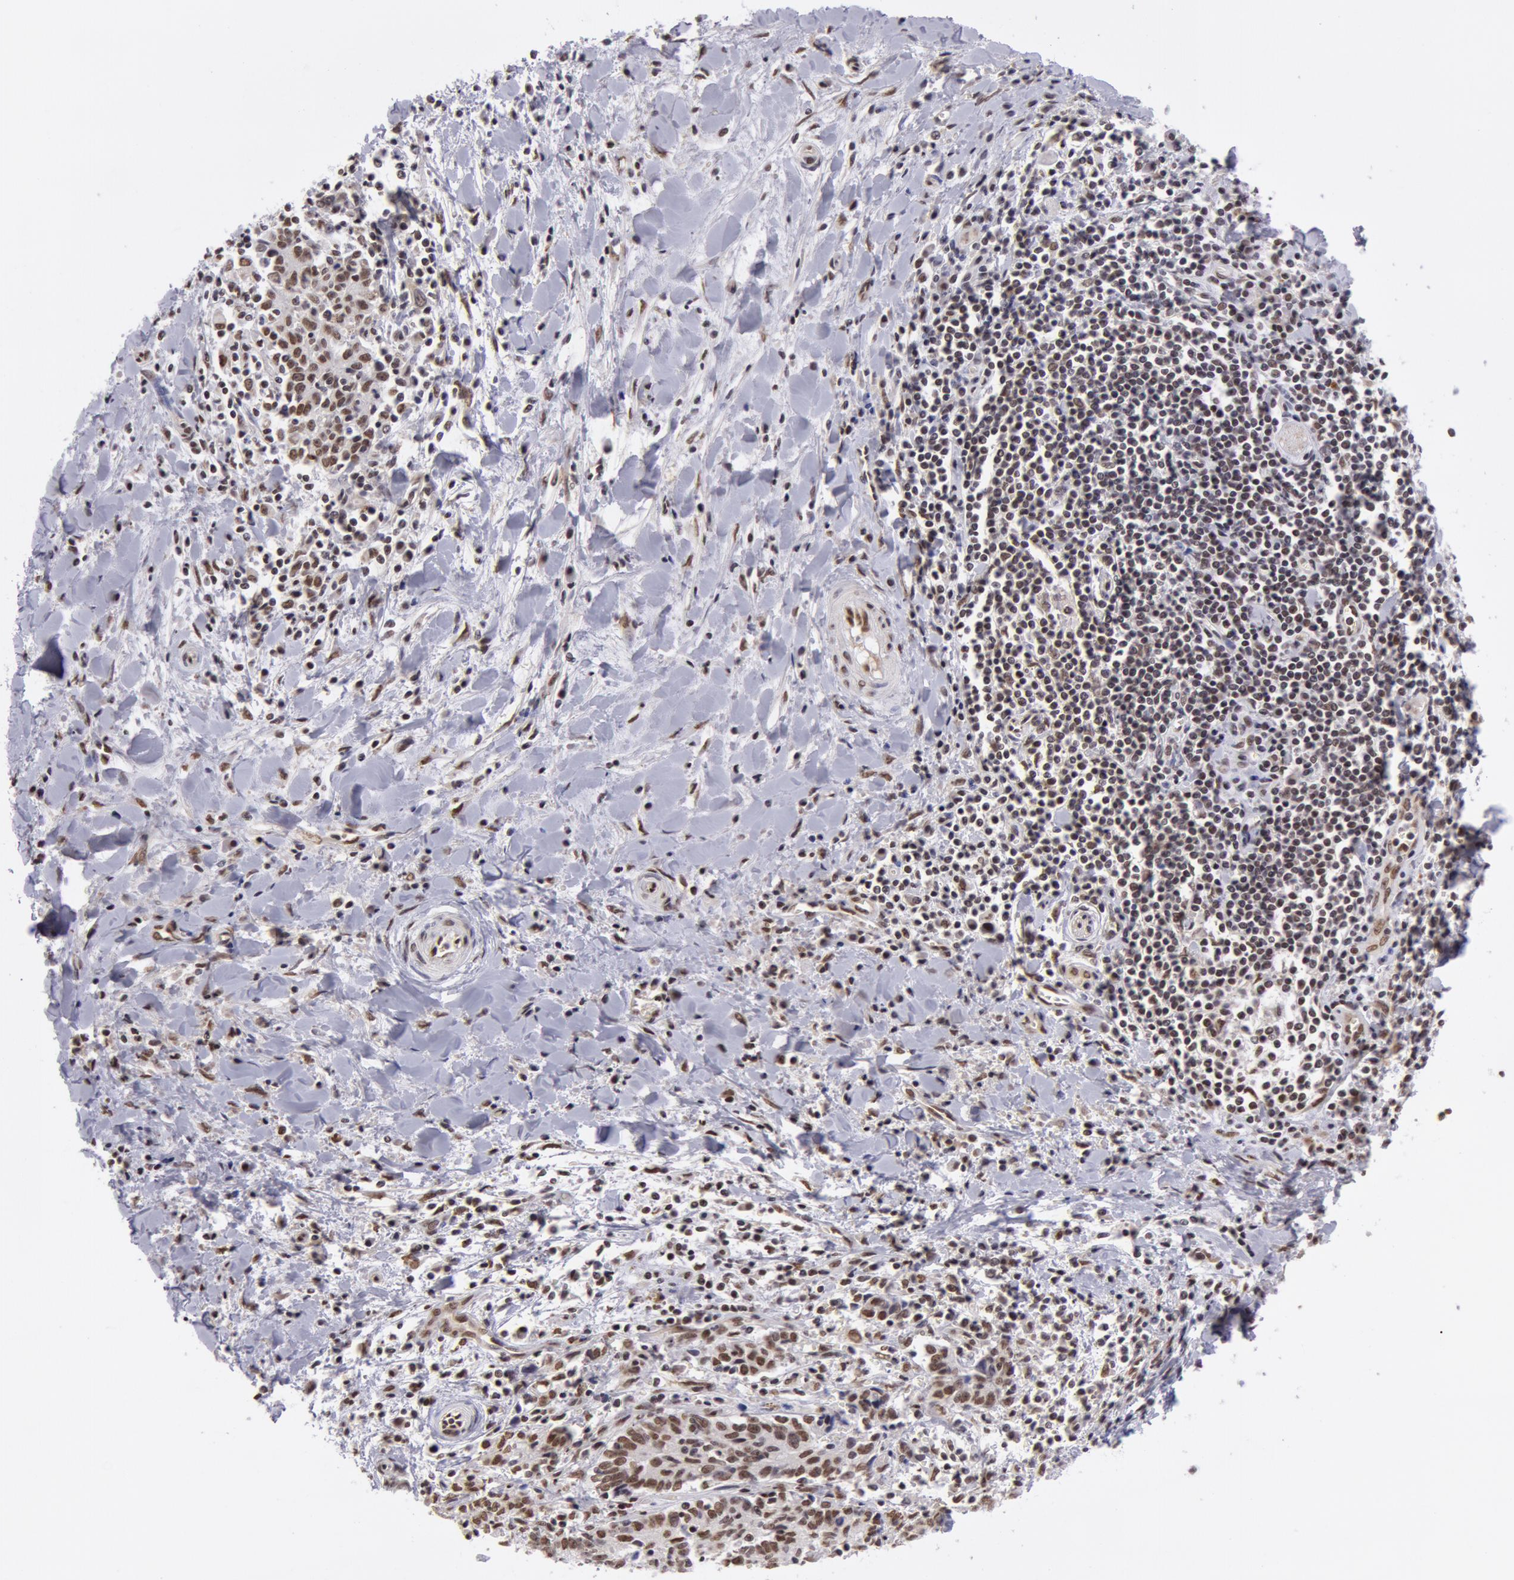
{"staining": {"intensity": "moderate", "quantity": "25%-75%", "location": "nuclear"}, "tissue": "liver cancer", "cell_type": "Tumor cells", "image_type": "cancer", "snomed": [{"axis": "morphology", "description": "Cholangiocarcinoma"}, {"axis": "topography", "description": "Liver"}], "caption": "A high-resolution micrograph shows immunohistochemistry staining of liver cancer (cholangiocarcinoma), which exhibits moderate nuclear expression in about 25%-75% of tumor cells.", "gene": "VRTN", "patient": {"sex": "male", "age": 57}}